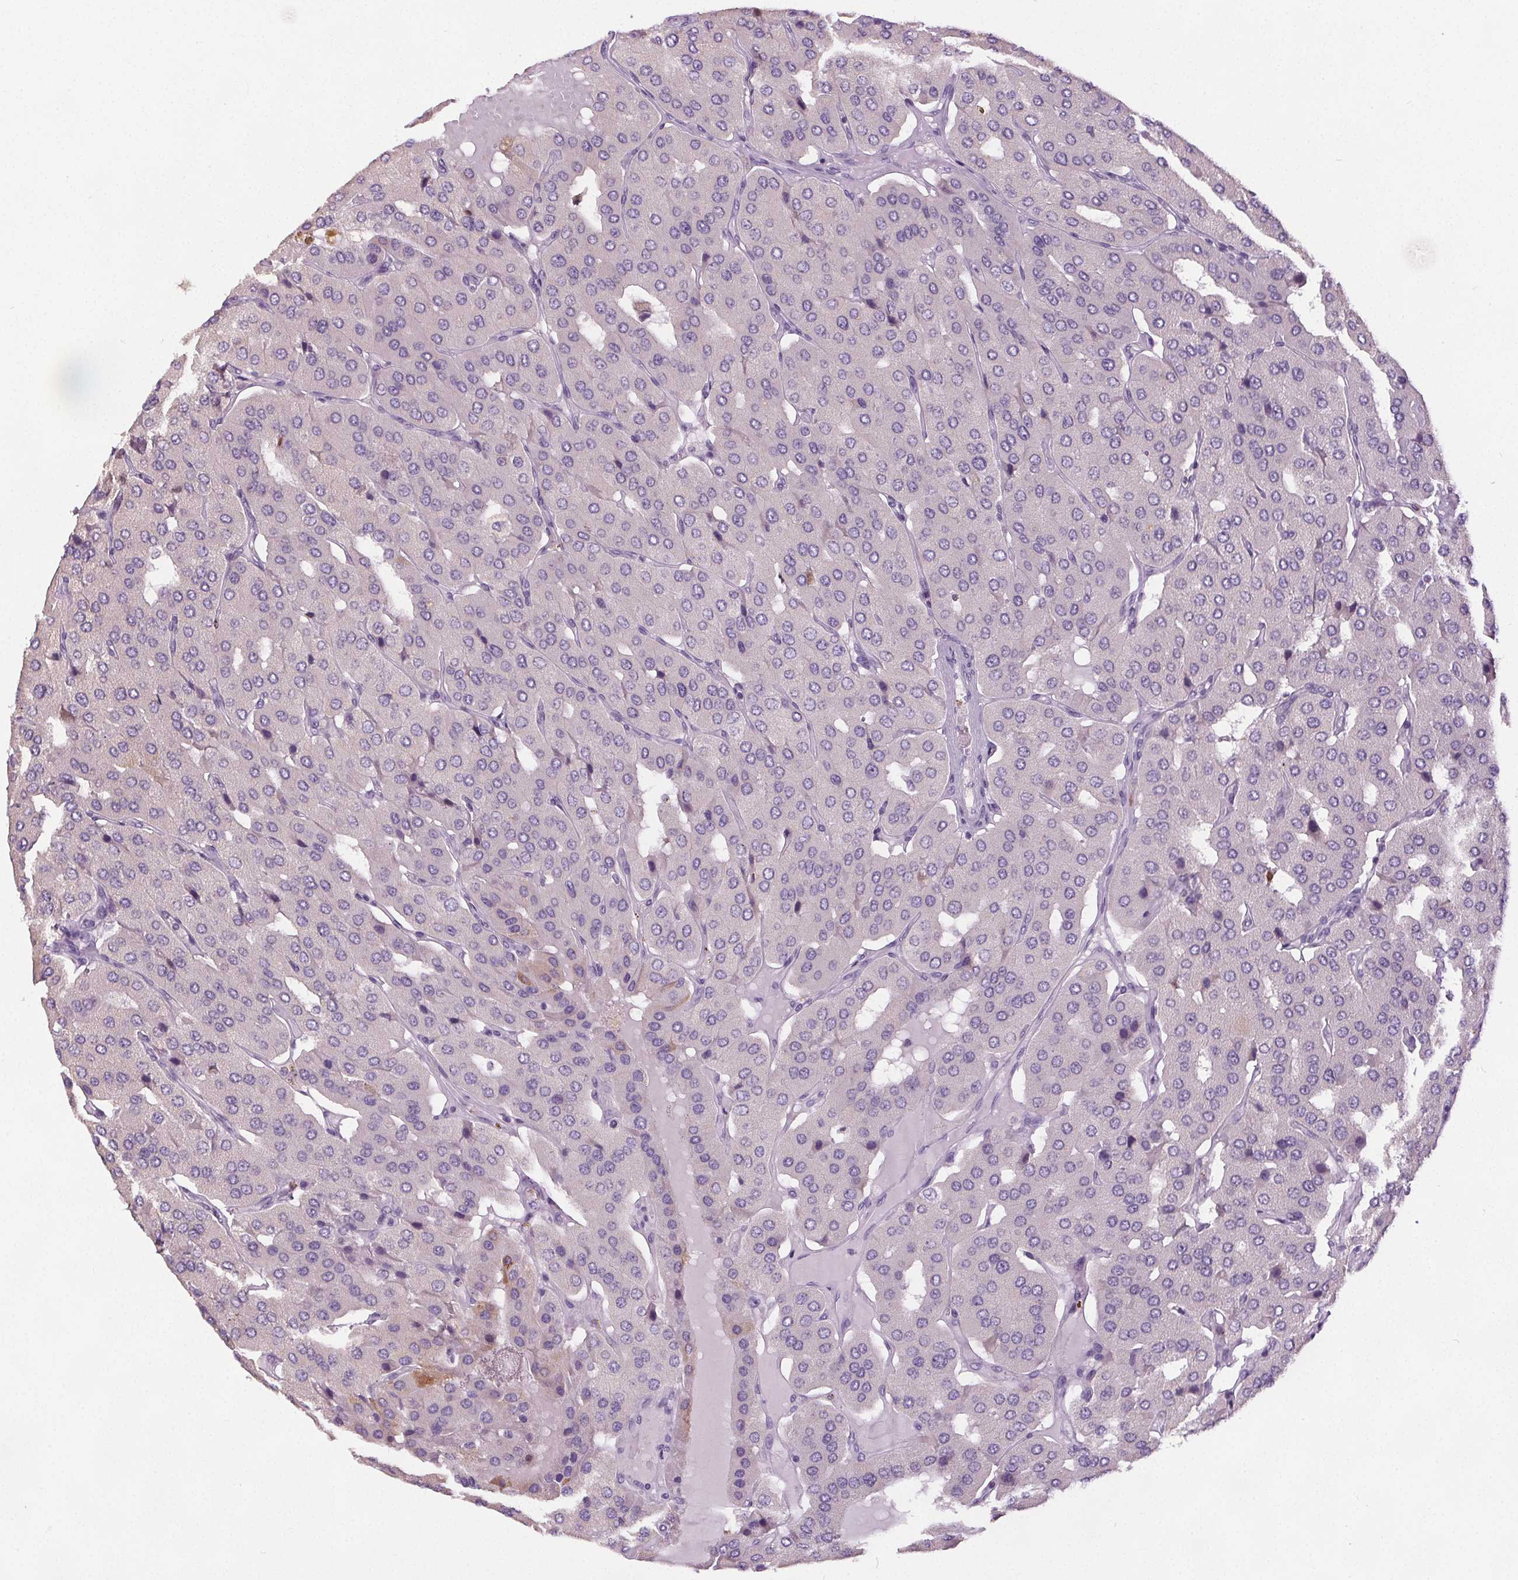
{"staining": {"intensity": "negative", "quantity": "none", "location": "none"}, "tissue": "parathyroid gland", "cell_type": "Glandular cells", "image_type": "normal", "snomed": [{"axis": "morphology", "description": "Normal tissue, NOS"}, {"axis": "morphology", "description": "Adenoma, NOS"}, {"axis": "topography", "description": "Parathyroid gland"}], "caption": "Glandular cells show no significant protein staining in unremarkable parathyroid gland. Nuclei are stained in blue.", "gene": "GPIHBP1", "patient": {"sex": "female", "age": 86}}